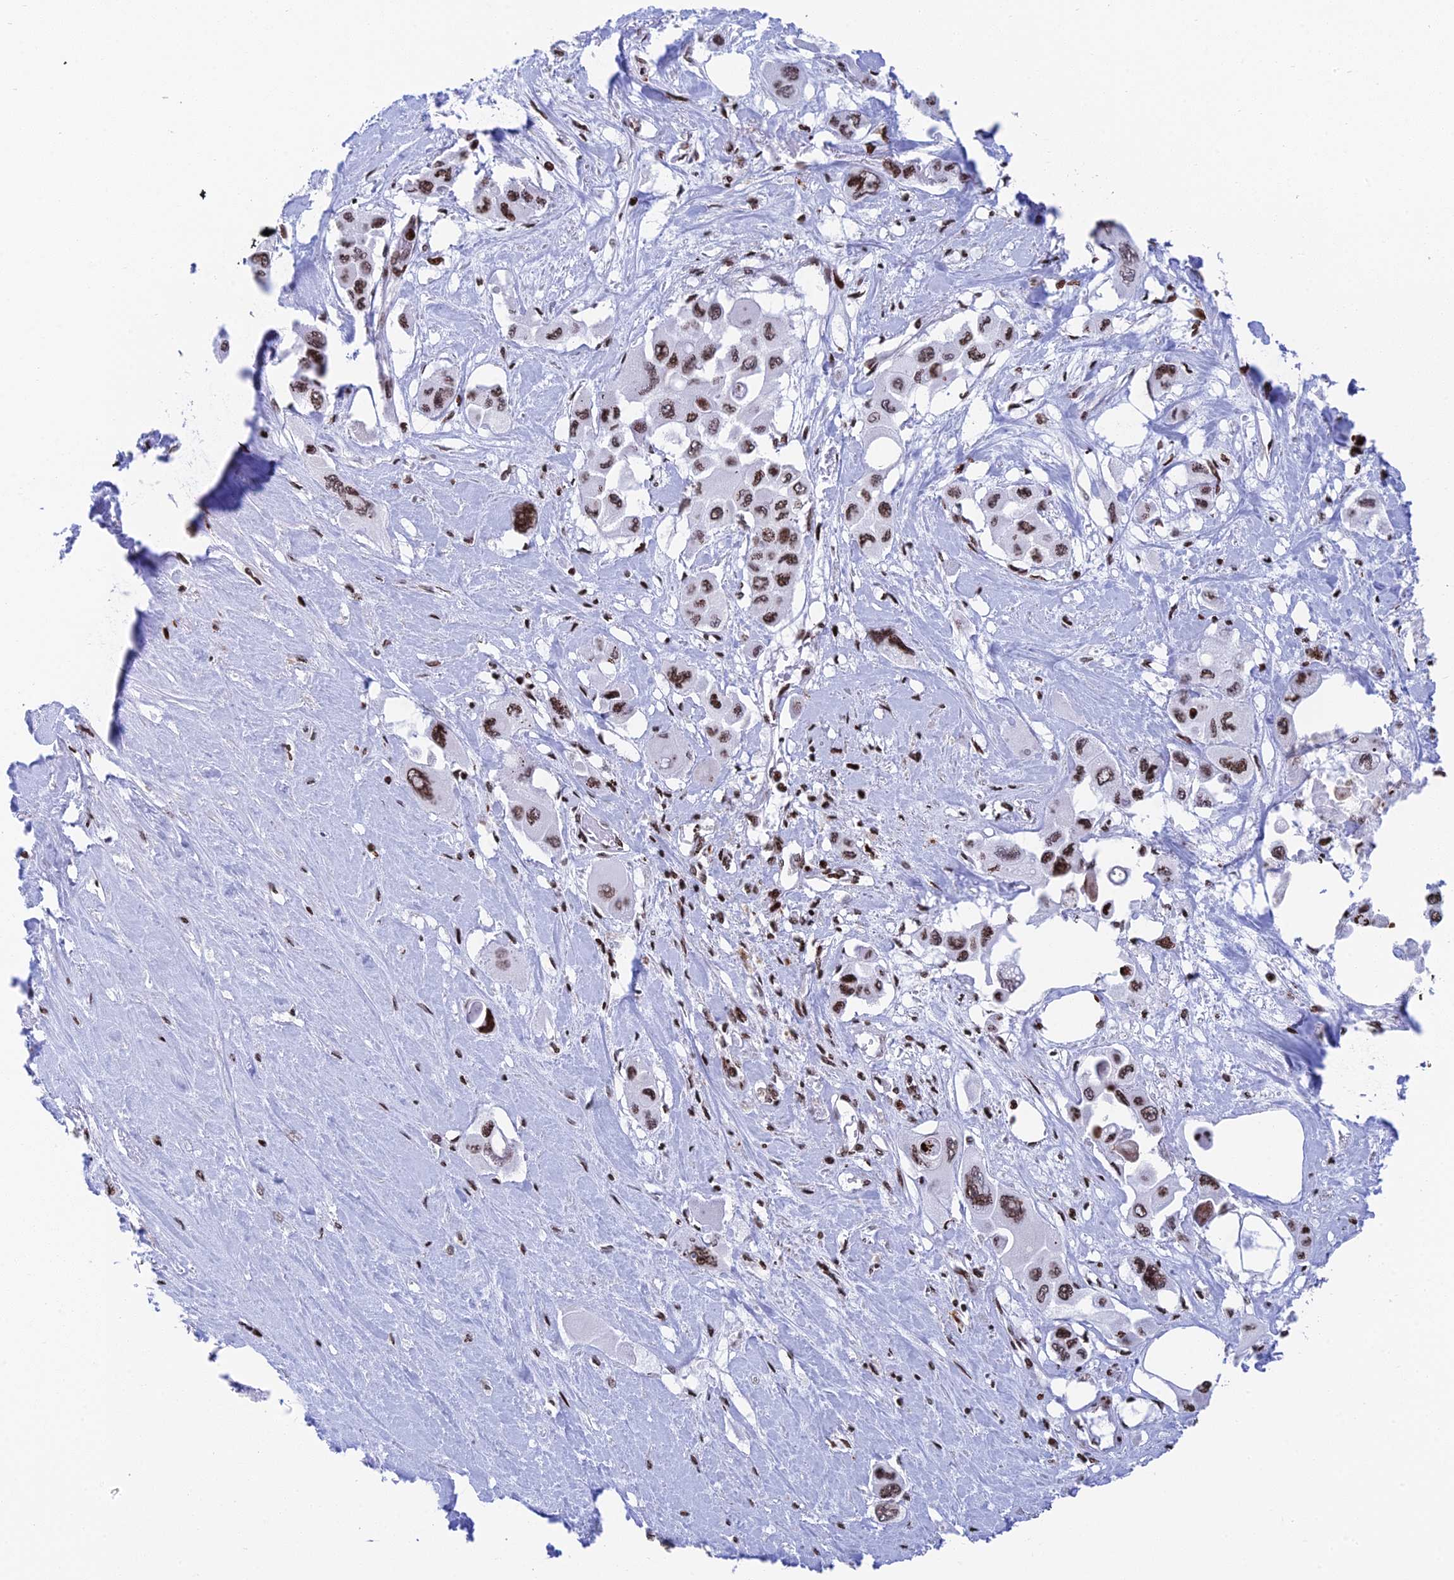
{"staining": {"intensity": "moderate", "quantity": ">75%", "location": "nuclear"}, "tissue": "pancreatic cancer", "cell_type": "Tumor cells", "image_type": "cancer", "snomed": [{"axis": "morphology", "description": "Adenocarcinoma, NOS"}, {"axis": "topography", "description": "Pancreas"}], "caption": "This is a histology image of immunohistochemistry (IHC) staining of pancreatic adenocarcinoma, which shows moderate expression in the nuclear of tumor cells.", "gene": "RPAP1", "patient": {"sex": "male", "age": 92}}